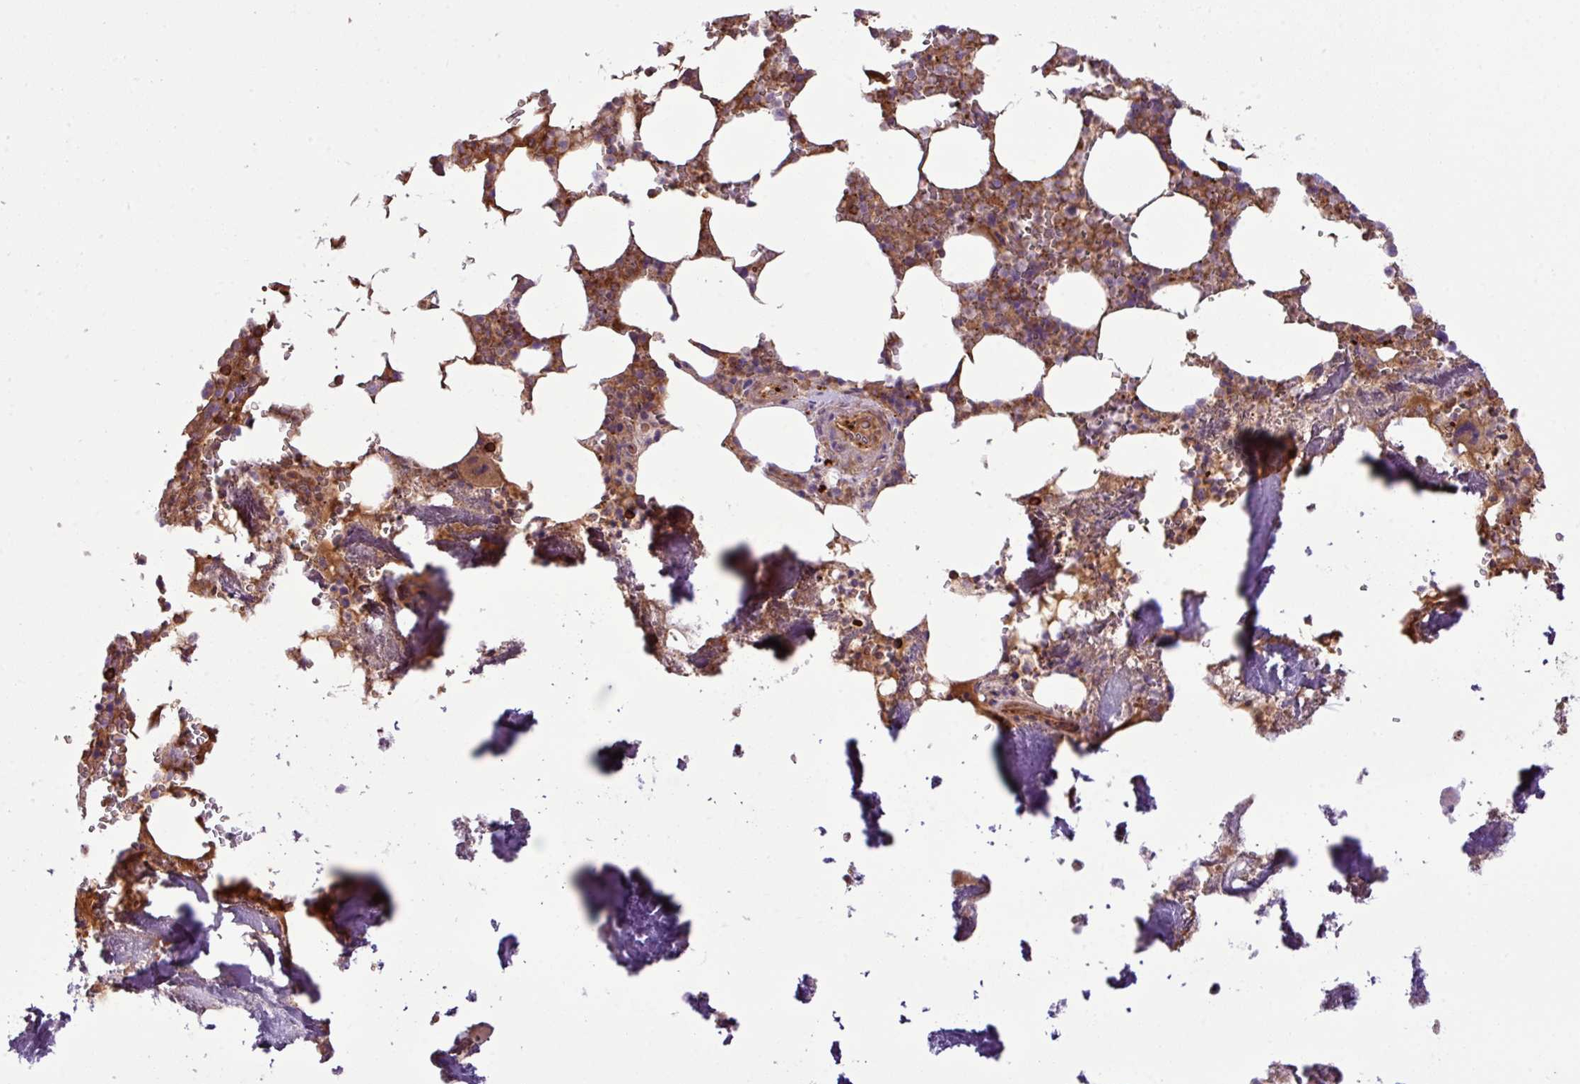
{"staining": {"intensity": "strong", "quantity": "25%-75%", "location": "cytoplasmic/membranous"}, "tissue": "bone marrow", "cell_type": "Hematopoietic cells", "image_type": "normal", "snomed": [{"axis": "morphology", "description": "Normal tissue, NOS"}, {"axis": "topography", "description": "Bone marrow"}], "caption": "Unremarkable bone marrow shows strong cytoplasmic/membranous positivity in approximately 25%-75% of hematopoietic cells.", "gene": "PGAP6", "patient": {"sex": "male", "age": 64}}